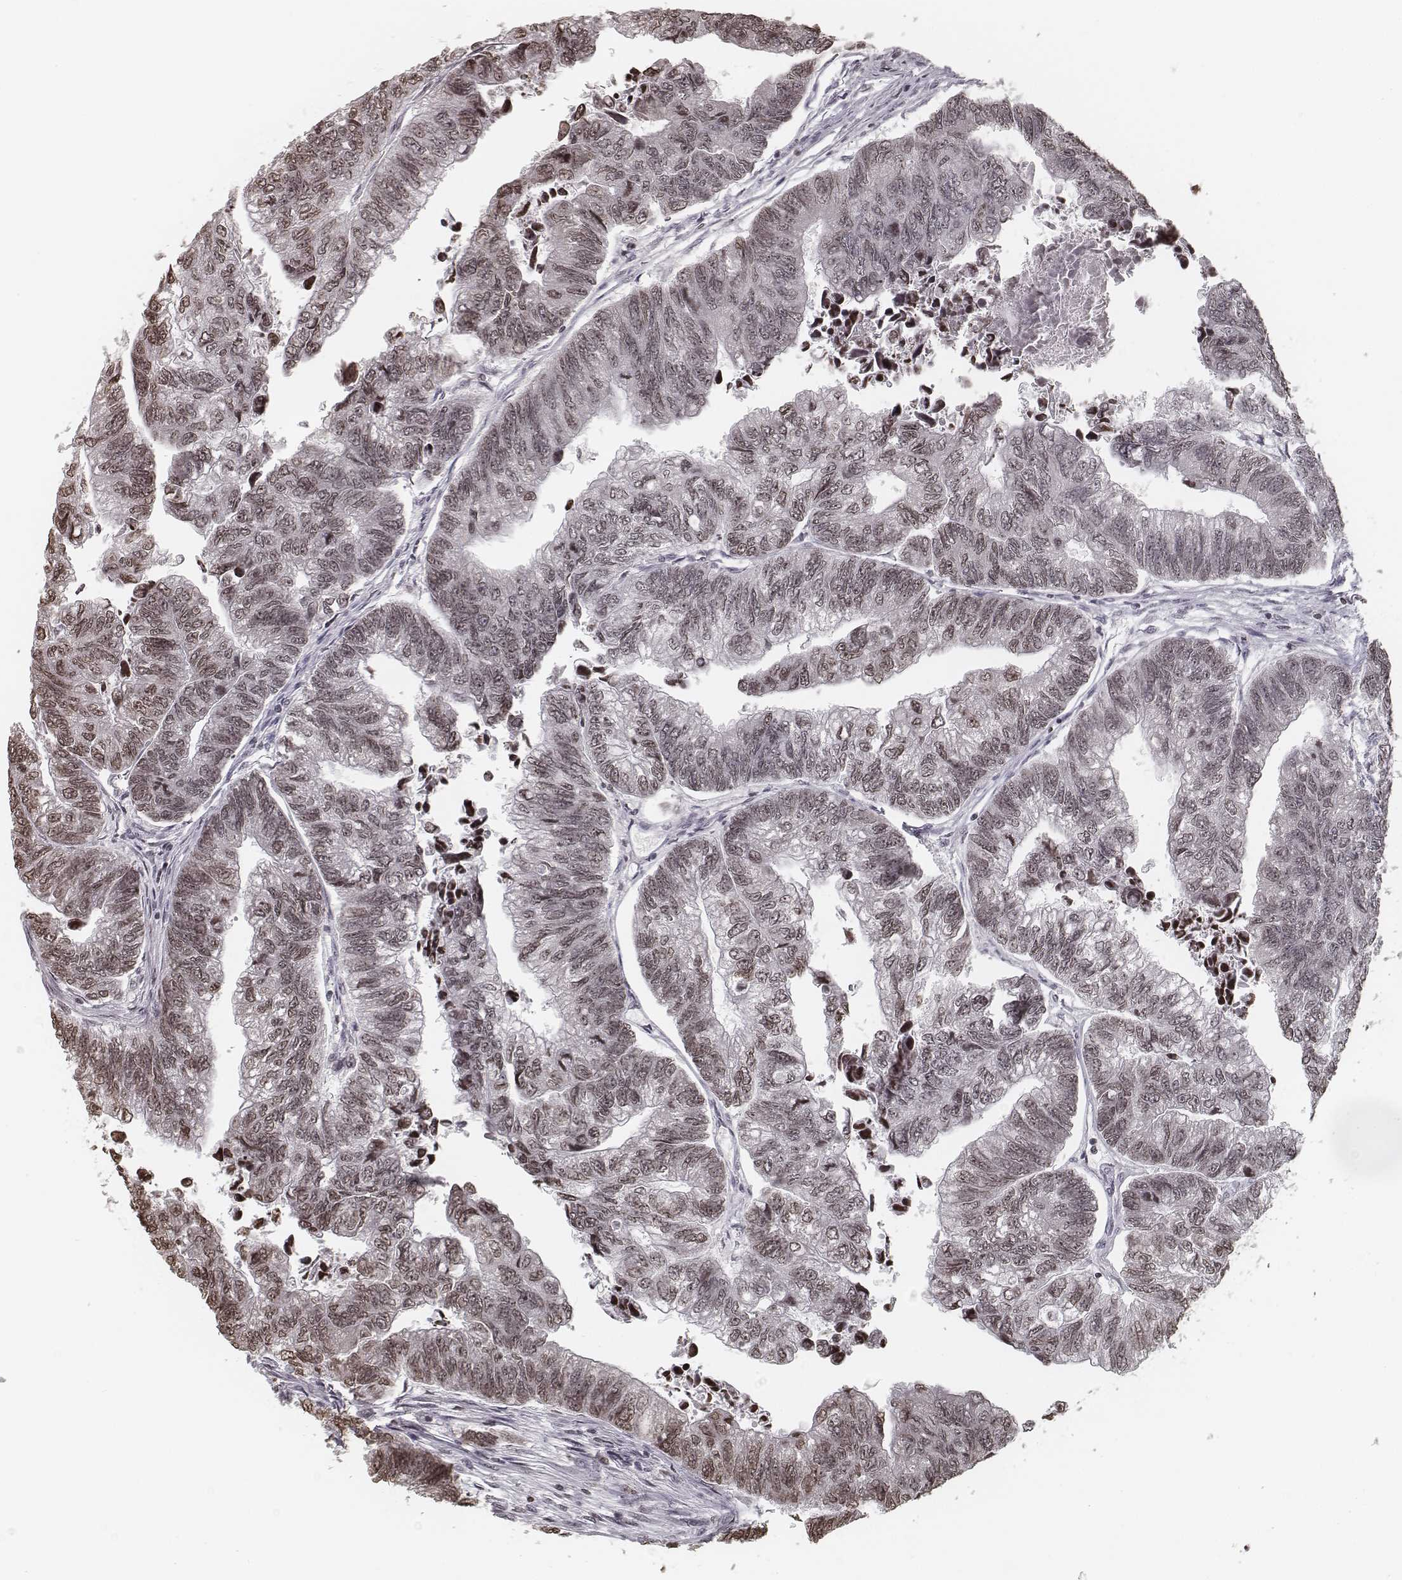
{"staining": {"intensity": "weak", "quantity": ">75%", "location": "nuclear"}, "tissue": "colorectal cancer", "cell_type": "Tumor cells", "image_type": "cancer", "snomed": [{"axis": "morphology", "description": "Adenocarcinoma, NOS"}, {"axis": "topography", "description": "Colon"}], "caption": "A brown stain highlights weak nuclear positivity of a protein in human colorectal cancer (adenocarcinoma) tumor cells.", "gene": "HMGA2", "patient": {"sex": "female", "age": 65}}